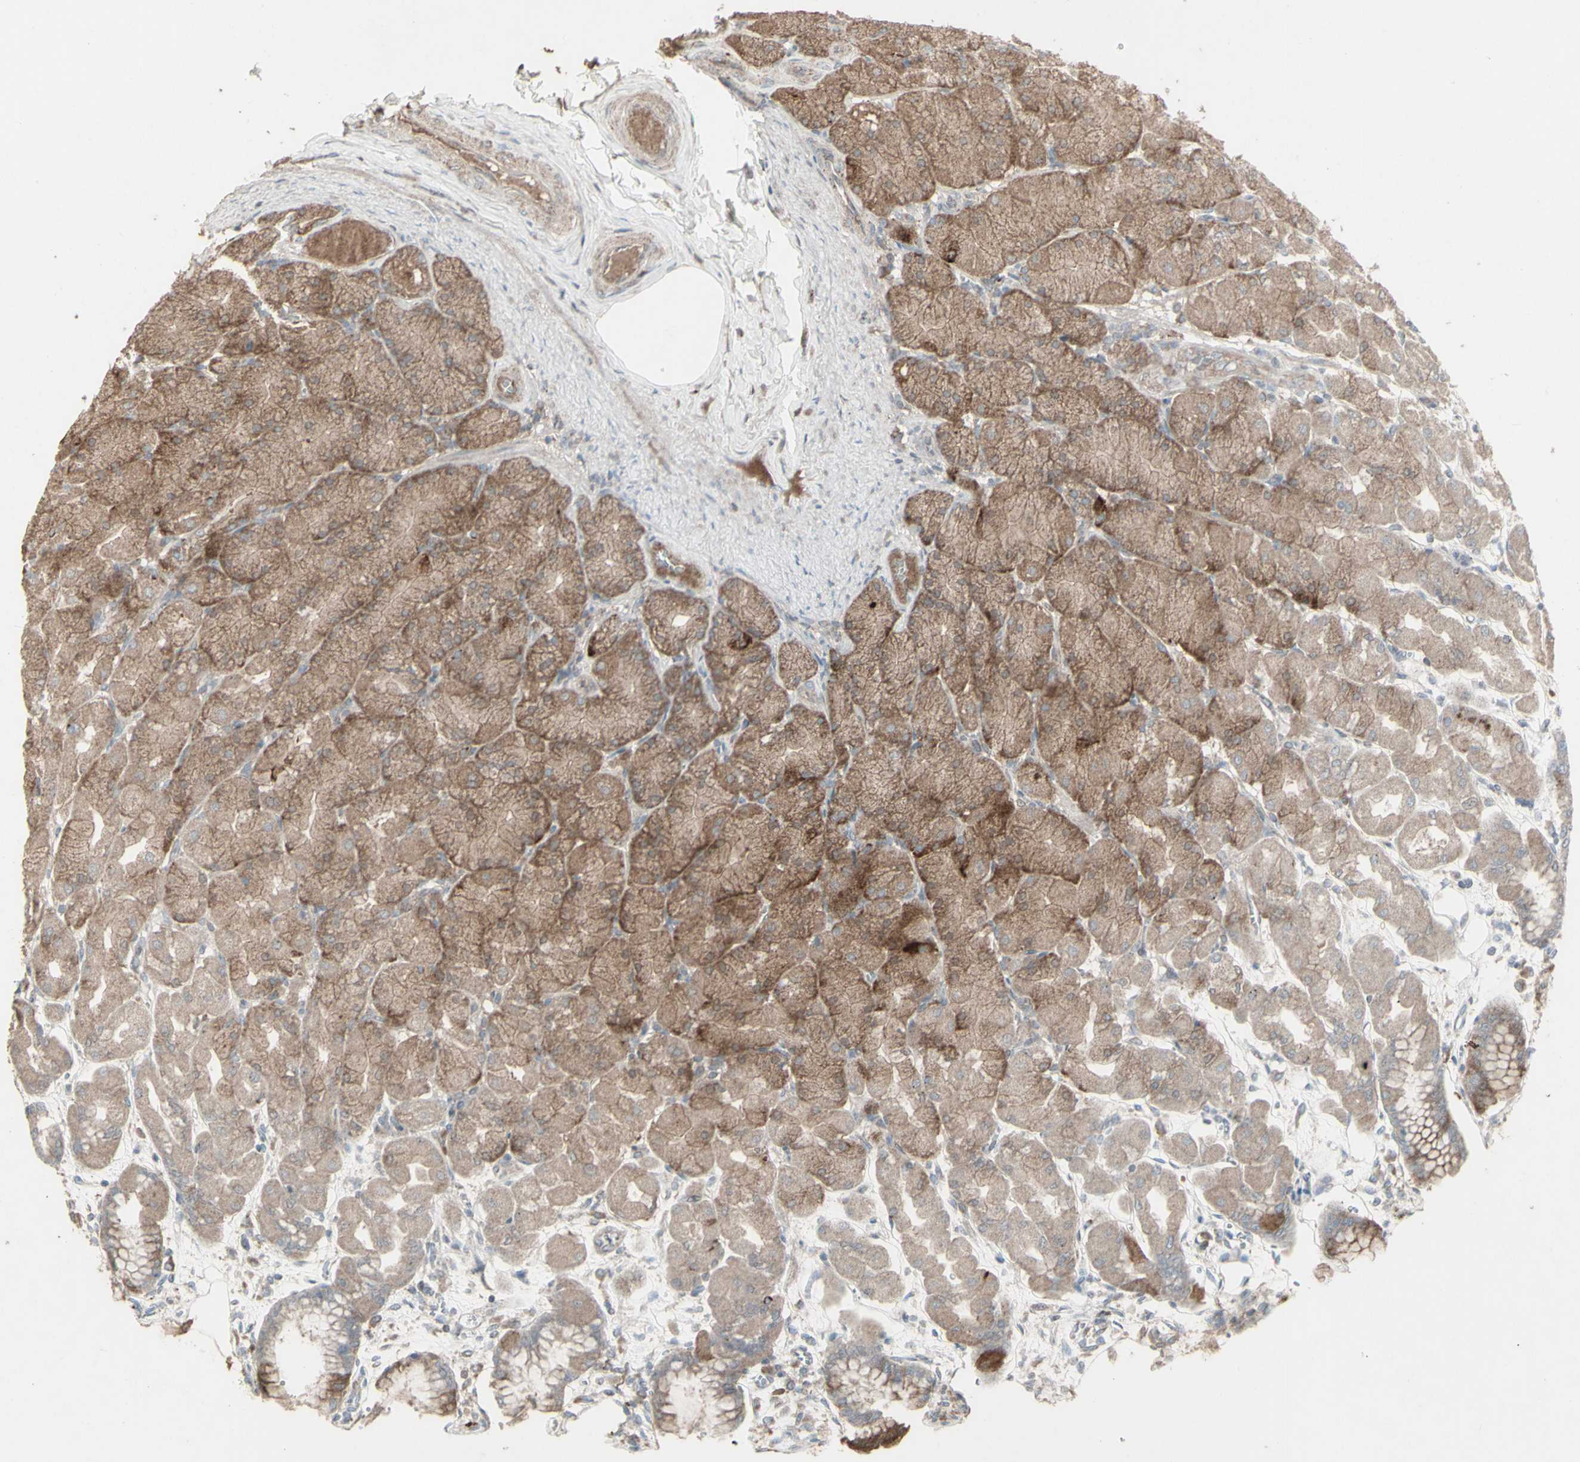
{"staining": {"intensity": "strong", "quantity": ">75%", "location": "cytoplasmic/membranous"}, "tissue": "stomach", "cell_type": "Glandular cells", "image_type": "normal", "snomed": [{"axis": "morphology", "description": "Normal tissue, NOS"}, {"axis": "topography", "description": "Stomach, upper"}], "caption": "A micrograph of human stomach stained for a protein reveals strong cytoplasmic/membranous brown staining in glandular cells. (IHC, brightfield microscopy, high magnification).", "gene": "RNASEL", "patient": {"sex": "female", "age": 56}}